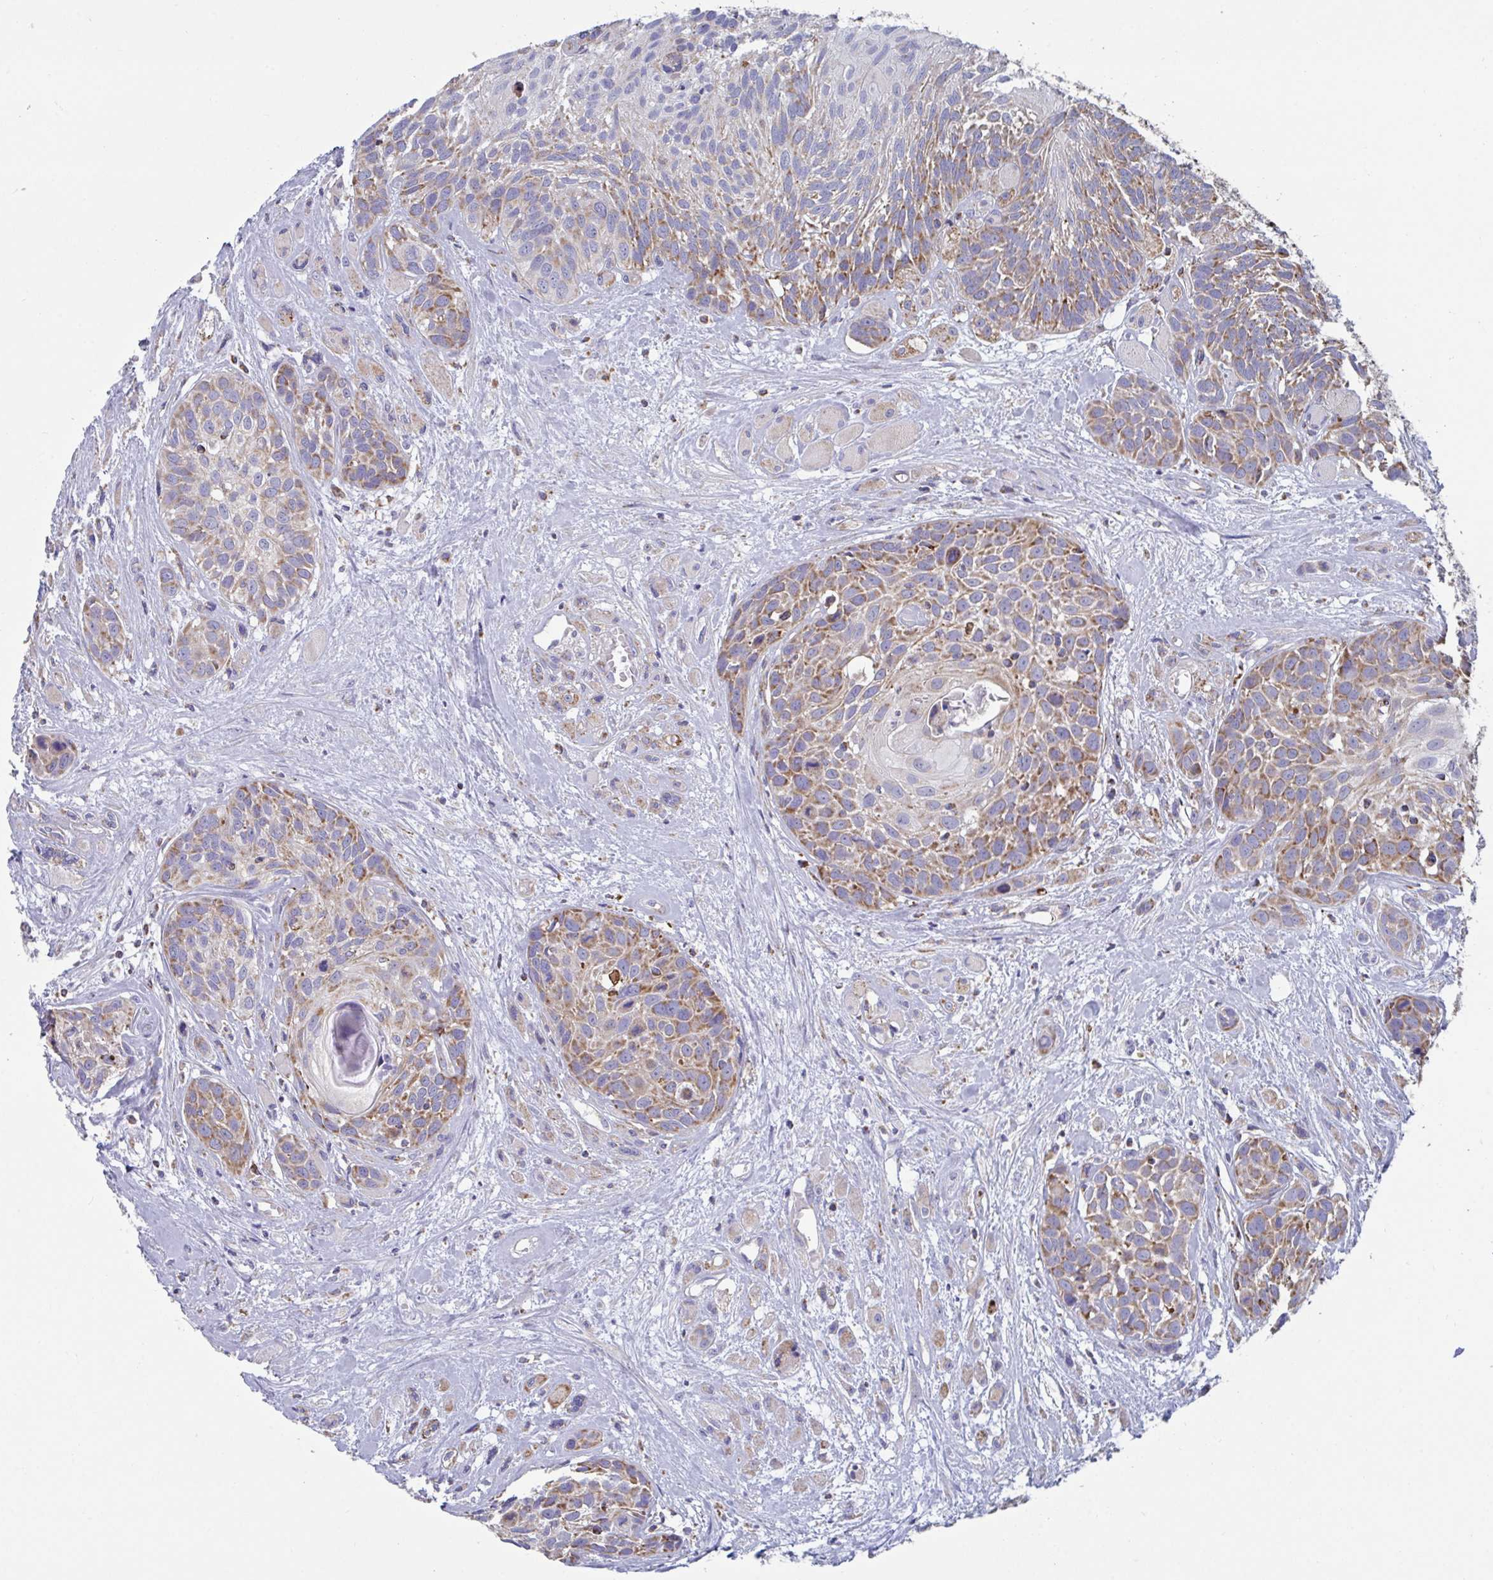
{"staining": {"intensity": "moderate", "quantity": ">75%", "location": "cytoplasmic/membranous"}, "tissue": "head and neck cancer", "cell_type": "Tumor cells", "image_type": "cancer", "snomed": [{"axis": "morphology", "description": "Squamous cell carcinoma, NOS"}, {"axis": "topography", "description": "Head-Neck"}], "caption": "Immunohistochemistry staining of head and neck cancer, which exhibits medium levels of moderate cytoplasmic/membranous expression in approximately >75% of tumor cells indicating moderate cytoplasmic/membranous protein staining. The staining was performed using DAB (3,3'-diaminobenzidine) (brown) for protein detection and nuclei were counterstained in hematoxylin (blue).", "gene": "BCAT2", "patient": {"sex": "female", "age": 50}}